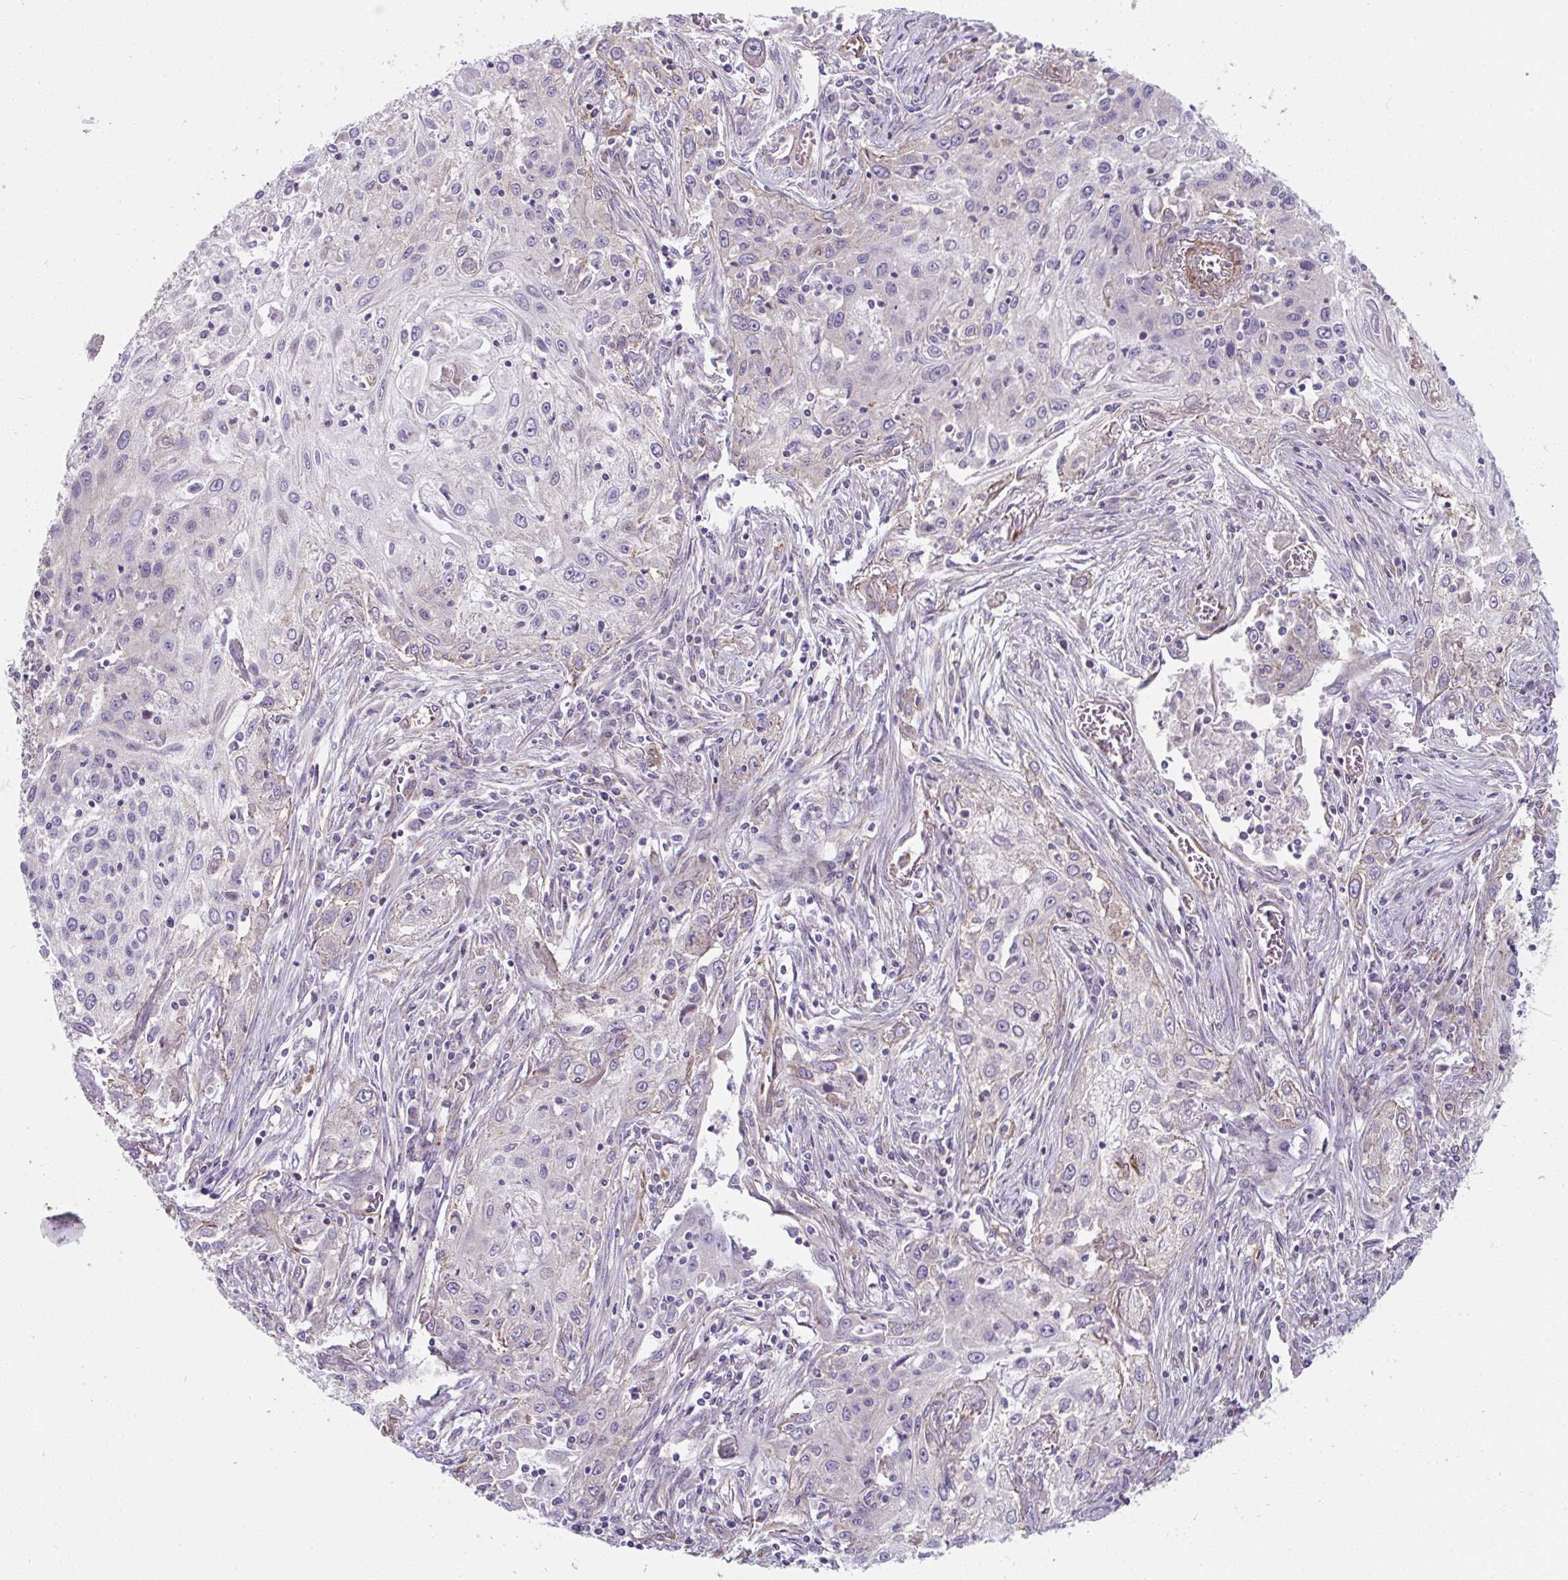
{"staining": {"intensity": "negative", "quantity": "none", "location": "none"}, "tissue": "lung cancer", "cell_type": "Tumor cells", "image_type": "cancer", "snomed": [{"axis": "morphology", "description": "Squamous cell carcinoma, NOS"}, {"axis": "topography", "description": "Lung"}], "caption": "Immunohistochemical staining of human lung cancer (squamous cell carcinoma) exhibits no significant positivity in tumor cells.", "gene": "ANKUB1", "patient": {"sex": "female", "age": 69}}